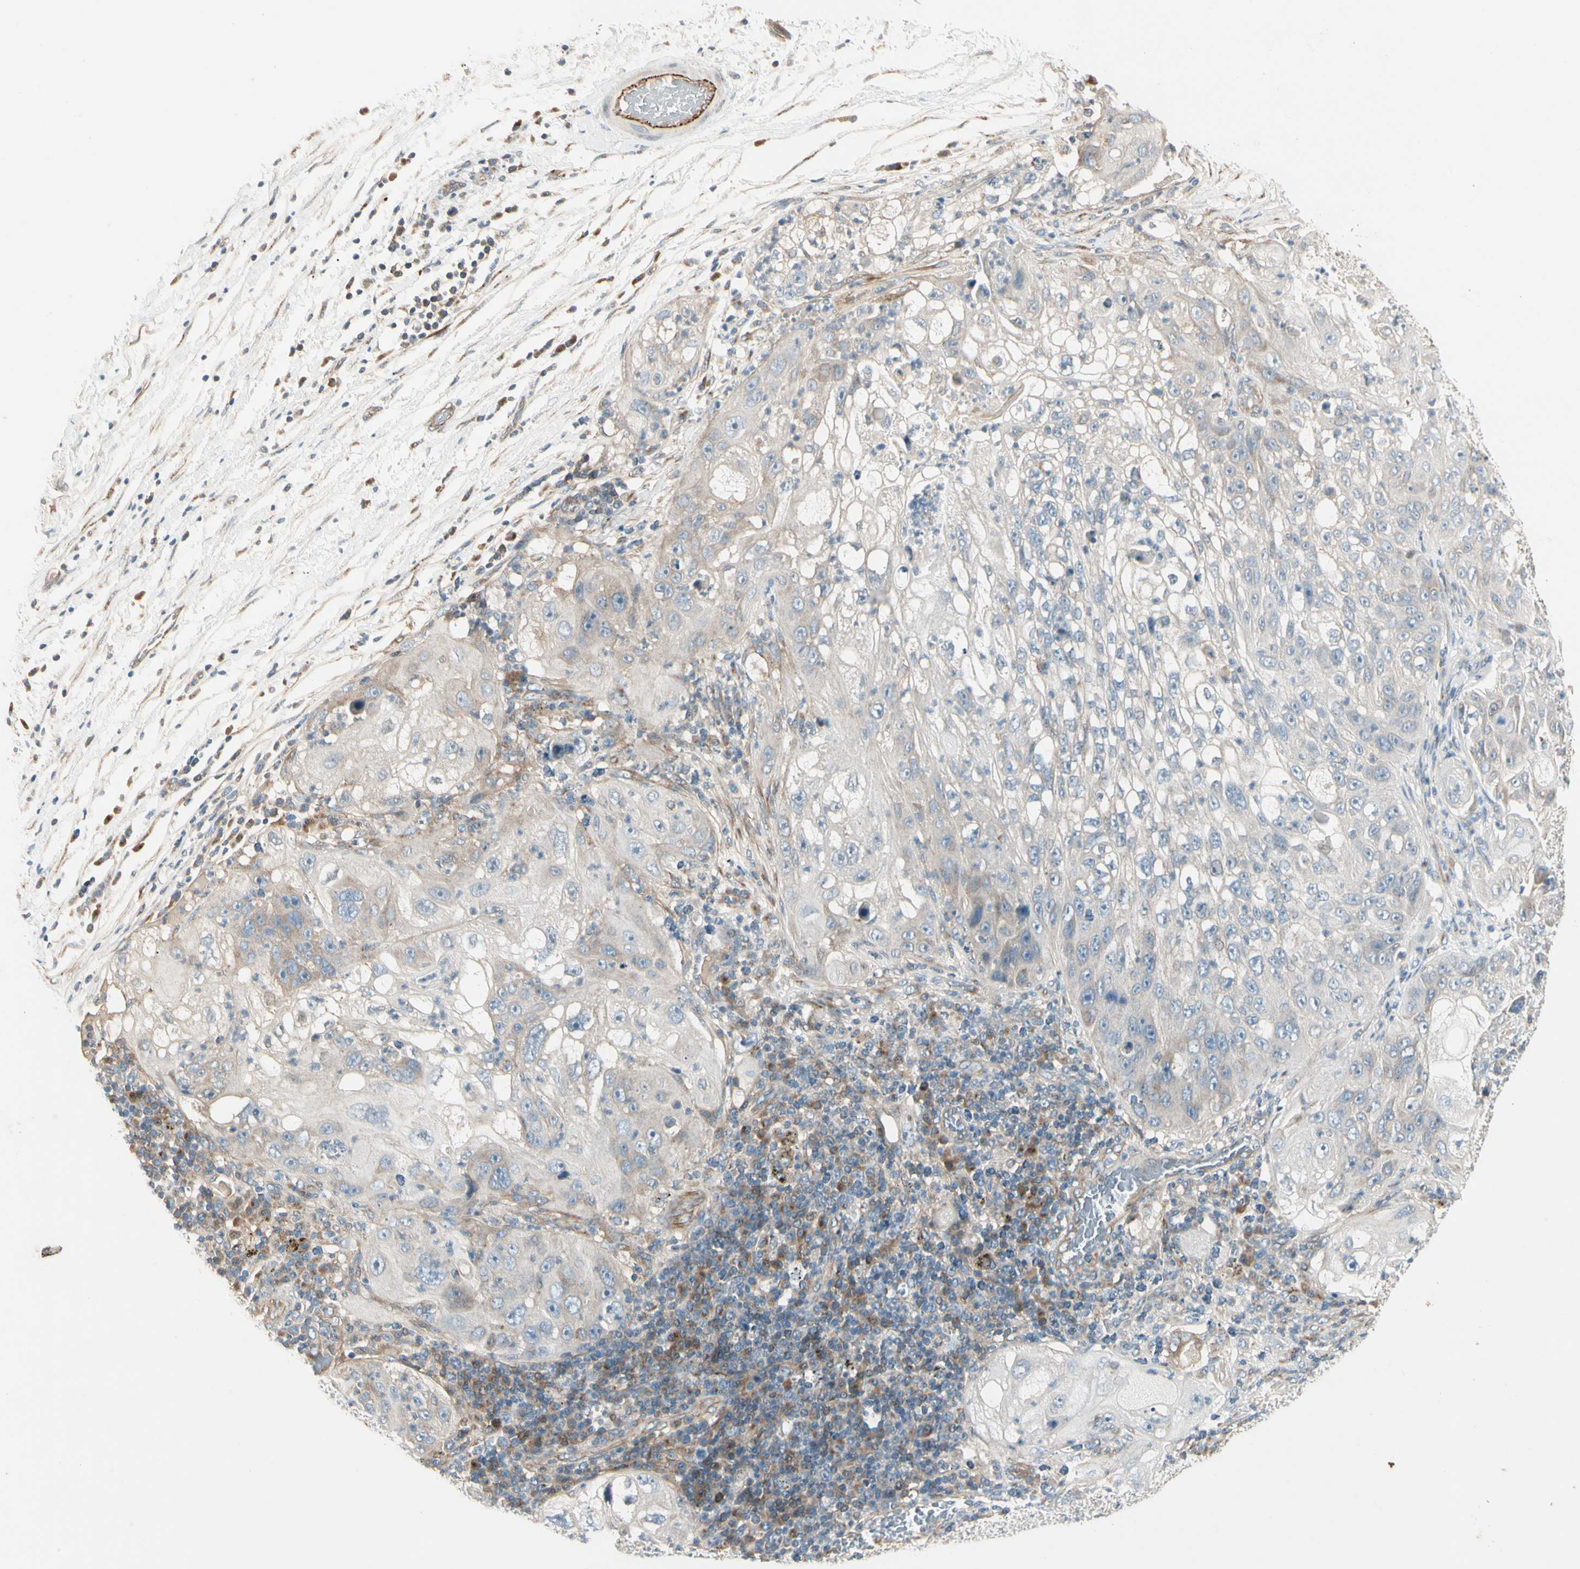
{"staining": {"intensity": "weak", "quantity": "<25%", "location": "cytoplasmic/membranous"}, "tissue": "lung cancer", "cell_type": "Tumor cells", "image_type": "cancer", "snomed": [{"axis": "morphology", "description": "Inflammation, NOS"}, {"axis": "morphology", "description": "Squamous cell carcinoma, NOS"}, {"axis": "topography", "description": "Lymph node"}, {"axis": "topography", "description": "Soft tissue"}, {"axis": "topography", "description": "Lung"}], "caption": "IHC micrograph of squamous cell carcinoma (lung) stained for a protein (brown), which shows no staining in tumor cells.", "gene": "ABCA3", "patient": {"sex": "male", "age": 66}}